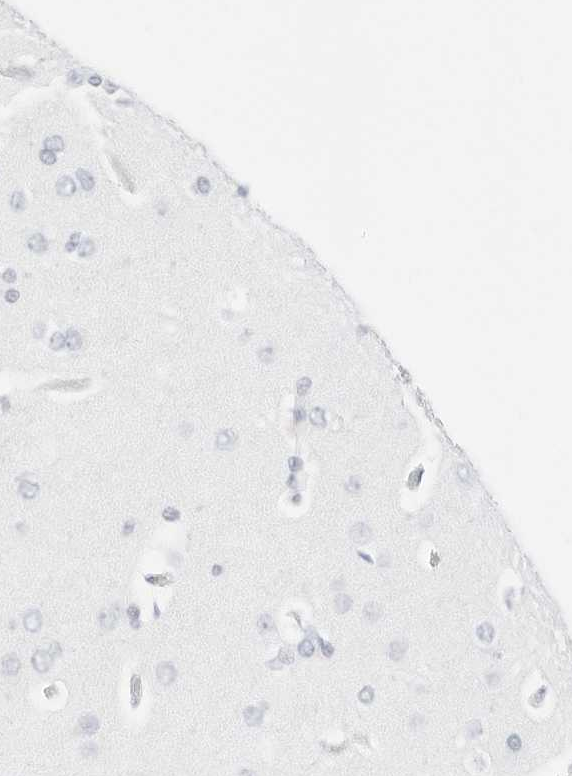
{"staining": {"intensity": "negative", "quantity": "none", "location": "none"}, "tissue": "cerebral cortex", "cell_type": "Endothelial cells", "image_type": "normal", "snomed": [{"axis": "morphology", "description": "Normal tissue, NOS"}, {"axis": "topography", "description": "Cerebral cortex"}], "caption": "There is no significant positivity in endothelial cells of cerebral cortex. The staining was performed using DAB to visualize the protein expression in brown, while the nuclei were stained in blue with hematoxylin (Magnification: 20x).", "gene": "CDH1", "patient": {"sex": "male", "age": 62}}